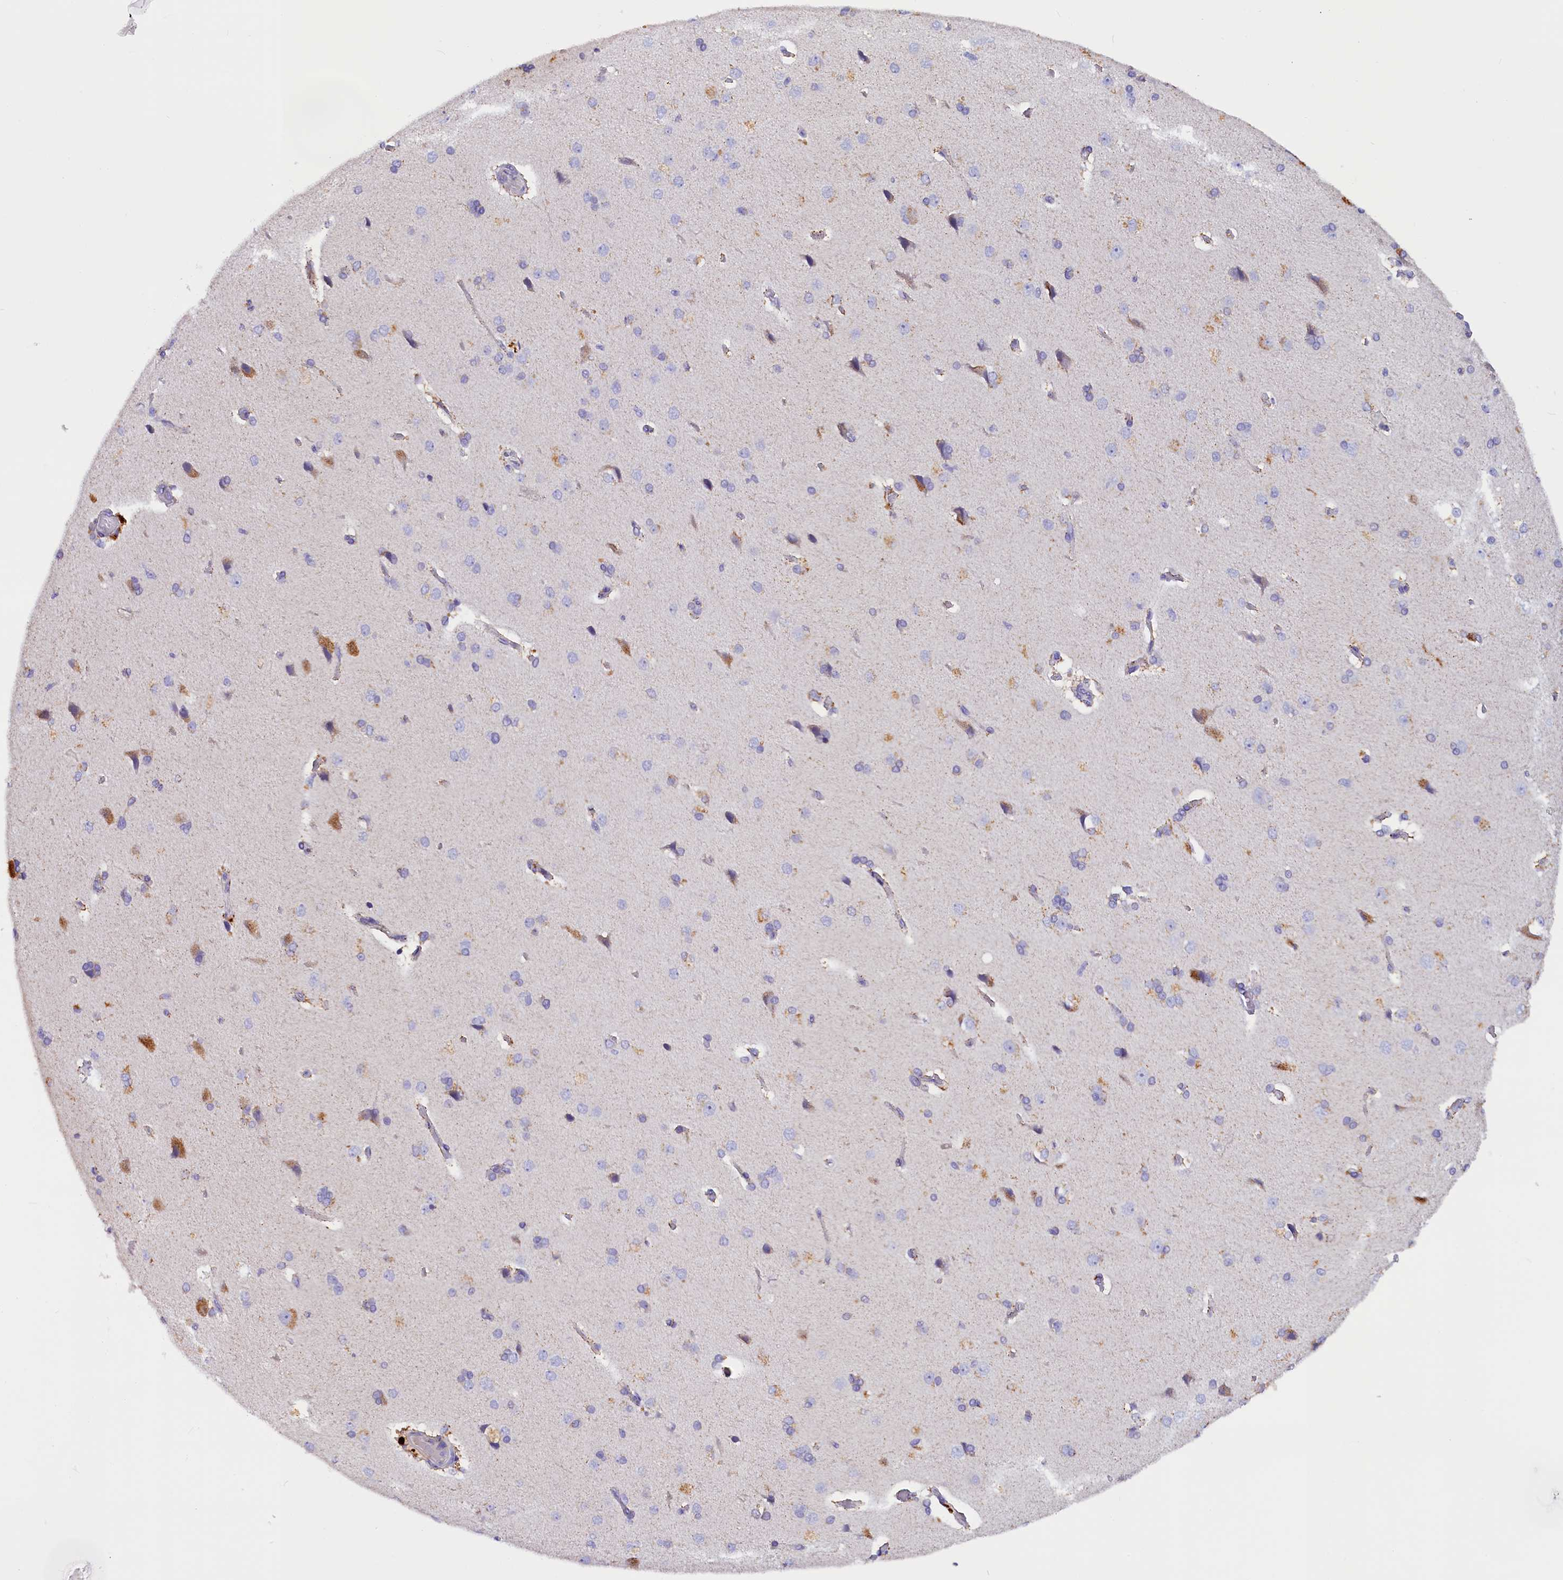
{"staining": {"intensity": "weak", "quantity": "25%-75%", "location": "cytoplasmic/membranous"}, "tissue": "cerebral cortex", "cell_type": "Endothelial cells", "image_type": "normal", "snomed": [{"axis": "morphology", "description": "Normal tissue, NOS"}, {"axis": "topography", "description": "Cerebral cortex"}], "caption": "High-power microscopy captured an immunohistochemistry histopathology image of benign cerebral cortex, revealing weak cytoplasmic/membranous staining in about 25%-75% of endothelial cells. The staining is performed using DAB (3,3'-diaminobenzidine) brown chromogen to label protein expression. The nuclei are counter-stained blue using hematoxylin.", "gene": "RTTN", "patient": {"sex": "male", "age": 62}}